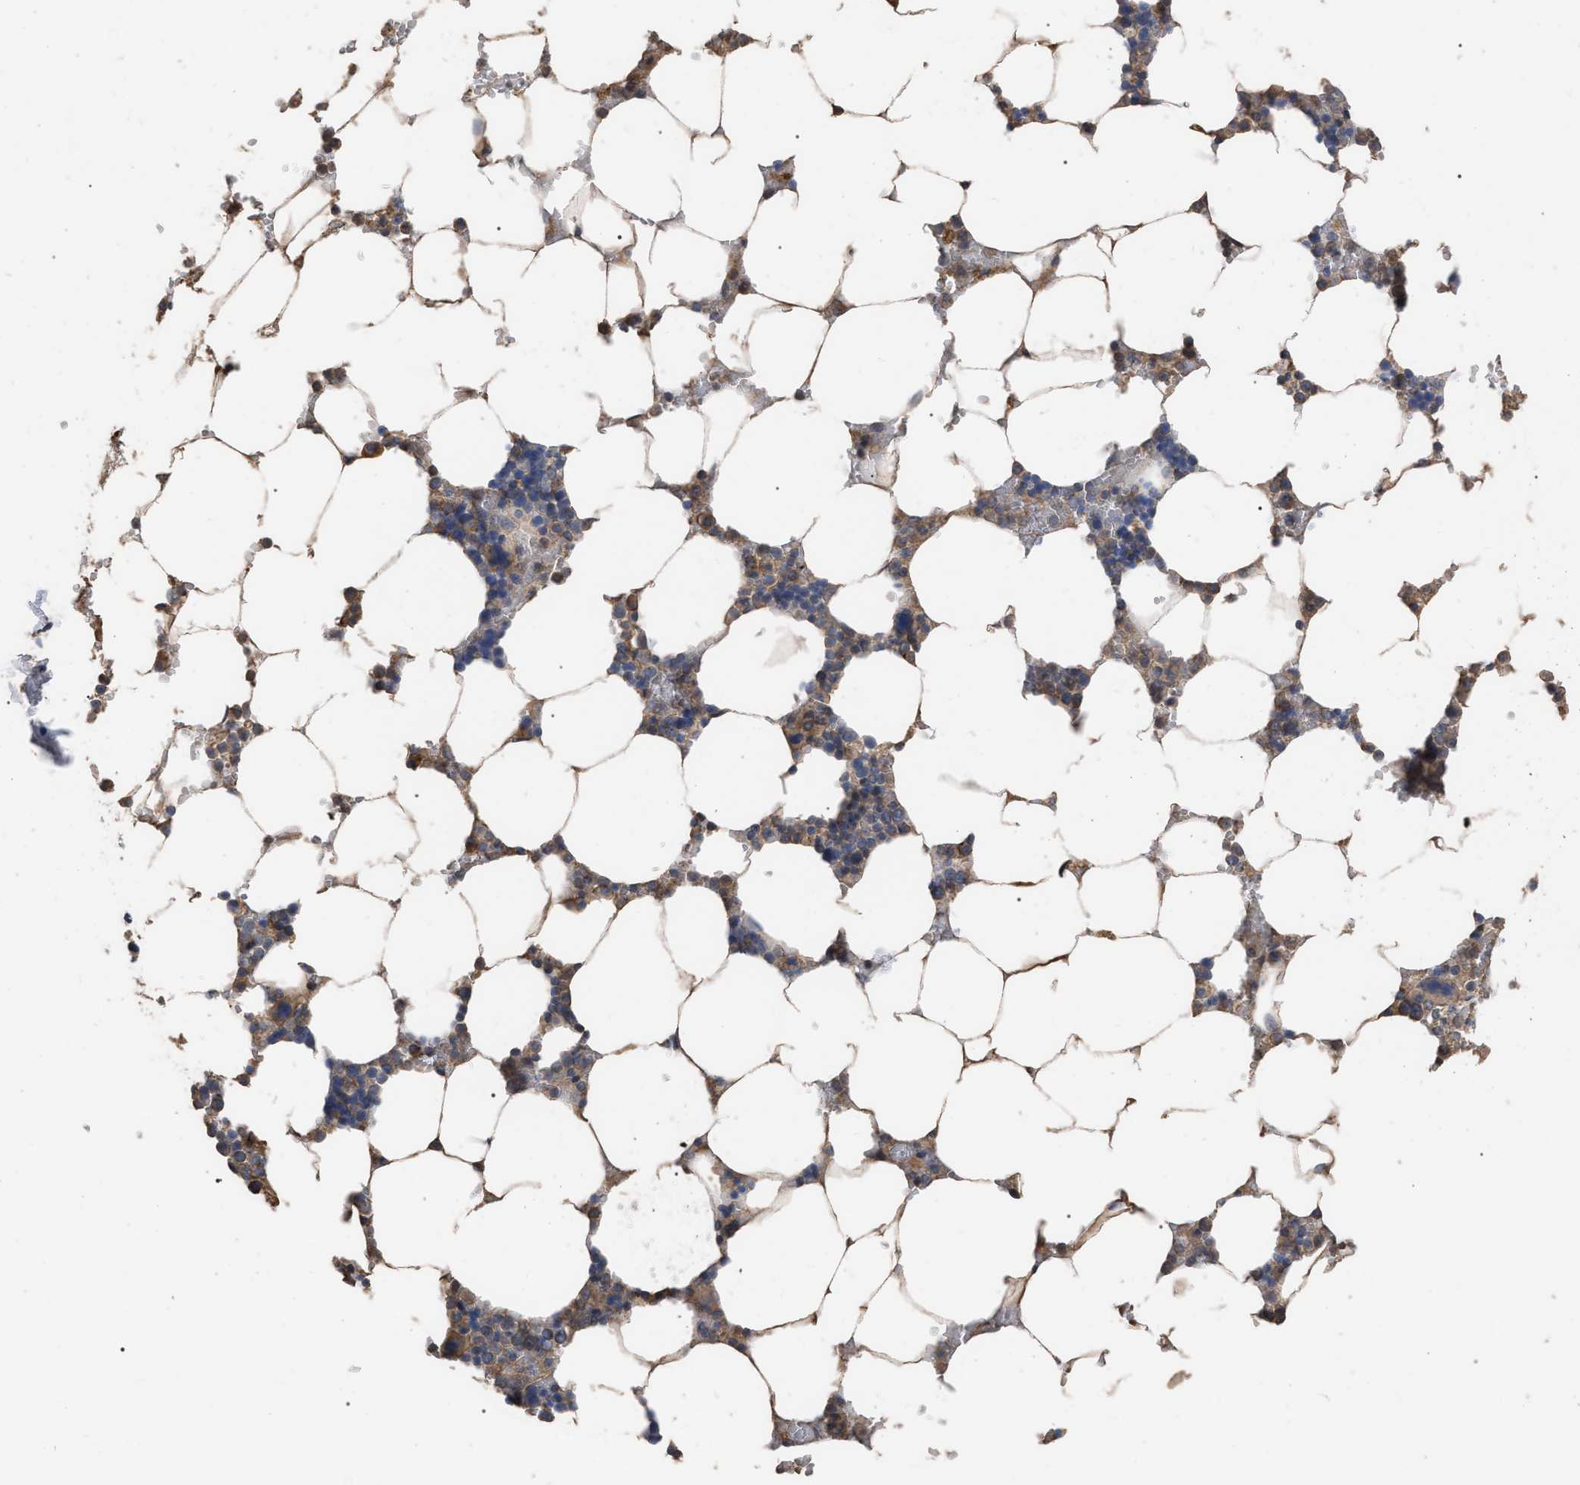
{"staining": {"intensity": "weak", "quantity": "25%-75%", "location": "cytoplasmic/membranous"}, "tissue": "bone marrow", "cell_type": "Hematopoietic cells", "image_type": "normal", "snomed": [{"axis": "morphology", "description": "Normal tissue, NOS"}, {"axis": "topography", "description": "Bone marrow"}], "caption": "Immunohistochemistry (IHC) histopathology image of unremarkable bone marrow stained for a protein (brown), which demonstrates low levels of weak cytoplasmic/membranous positivity in about 25%-75% of hematopoietic cells.", "gene": "BTN2A1", "patient": {"sex": "male", "age": 70}}